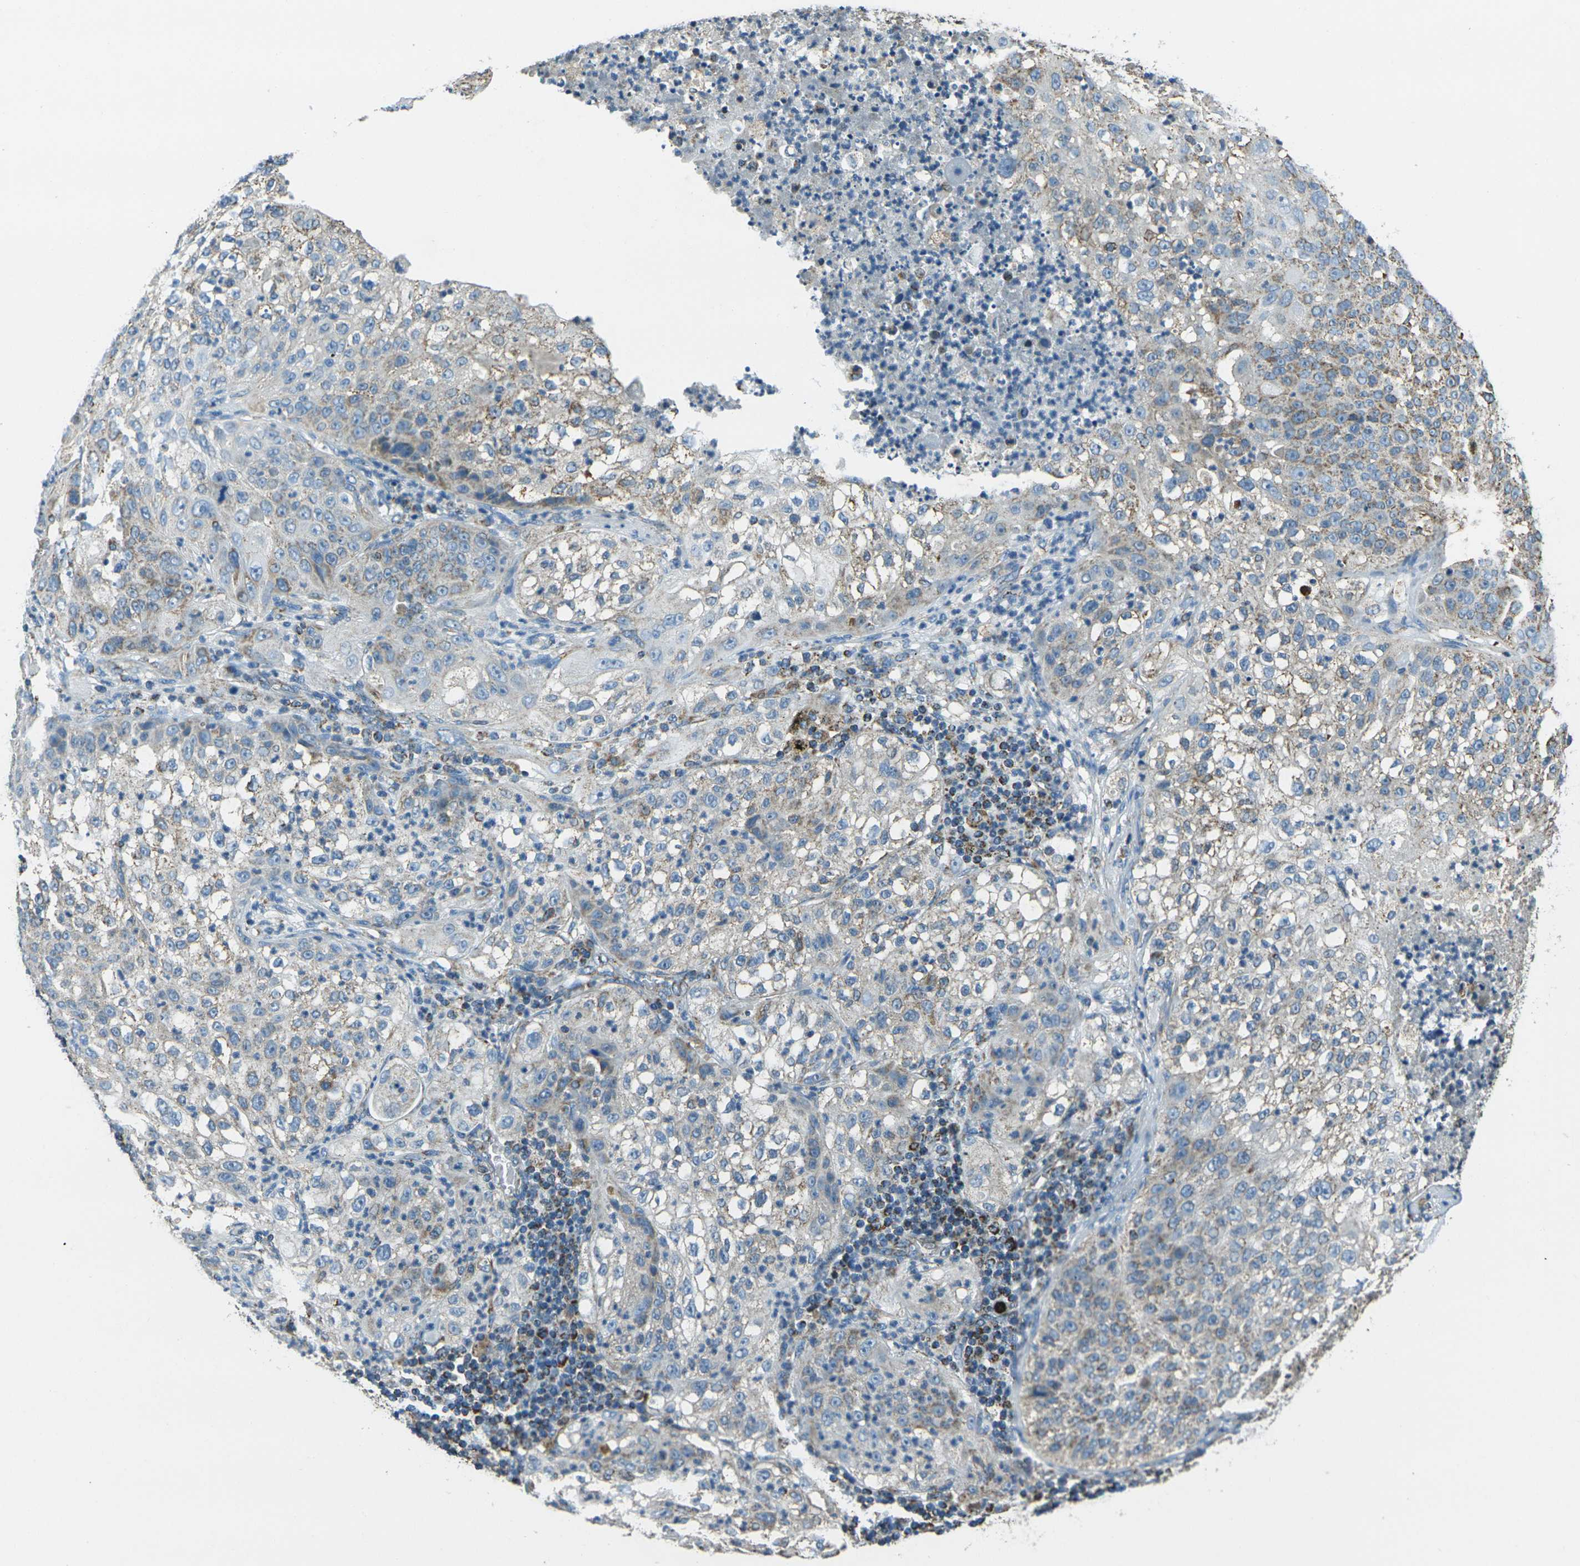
{"staining": {"intensity": "weak", "quantity": ">75%", "location": "cytoplasmic/membranous"}, "tissue": "lung cancer", "cell_type": "Tumor cells", "image_type": "cancer", "snomed": [{"axis": "morphology", "description": "Inflammation, NOS"}, {"axis": "morphology", "description": "Squamous cell carcinoma, NOS"}, {"axis": "topography", "description": "Lymph node"}, {"axis": "topography", "description": "Soft tissue"}, {"axis": "topography", "description": "Lung"}], "caption": "Squamous cell carcinoma (lung) was stained to show a protein in brown. There is low levels of weak cytoplasmic/membranous expression in about >75% of tumor cells. (brown staining indicates protein expression, while blue staining denotes nuclei).", "gene": "IRF3", "patient": {"sex": "male", "age": 66}}